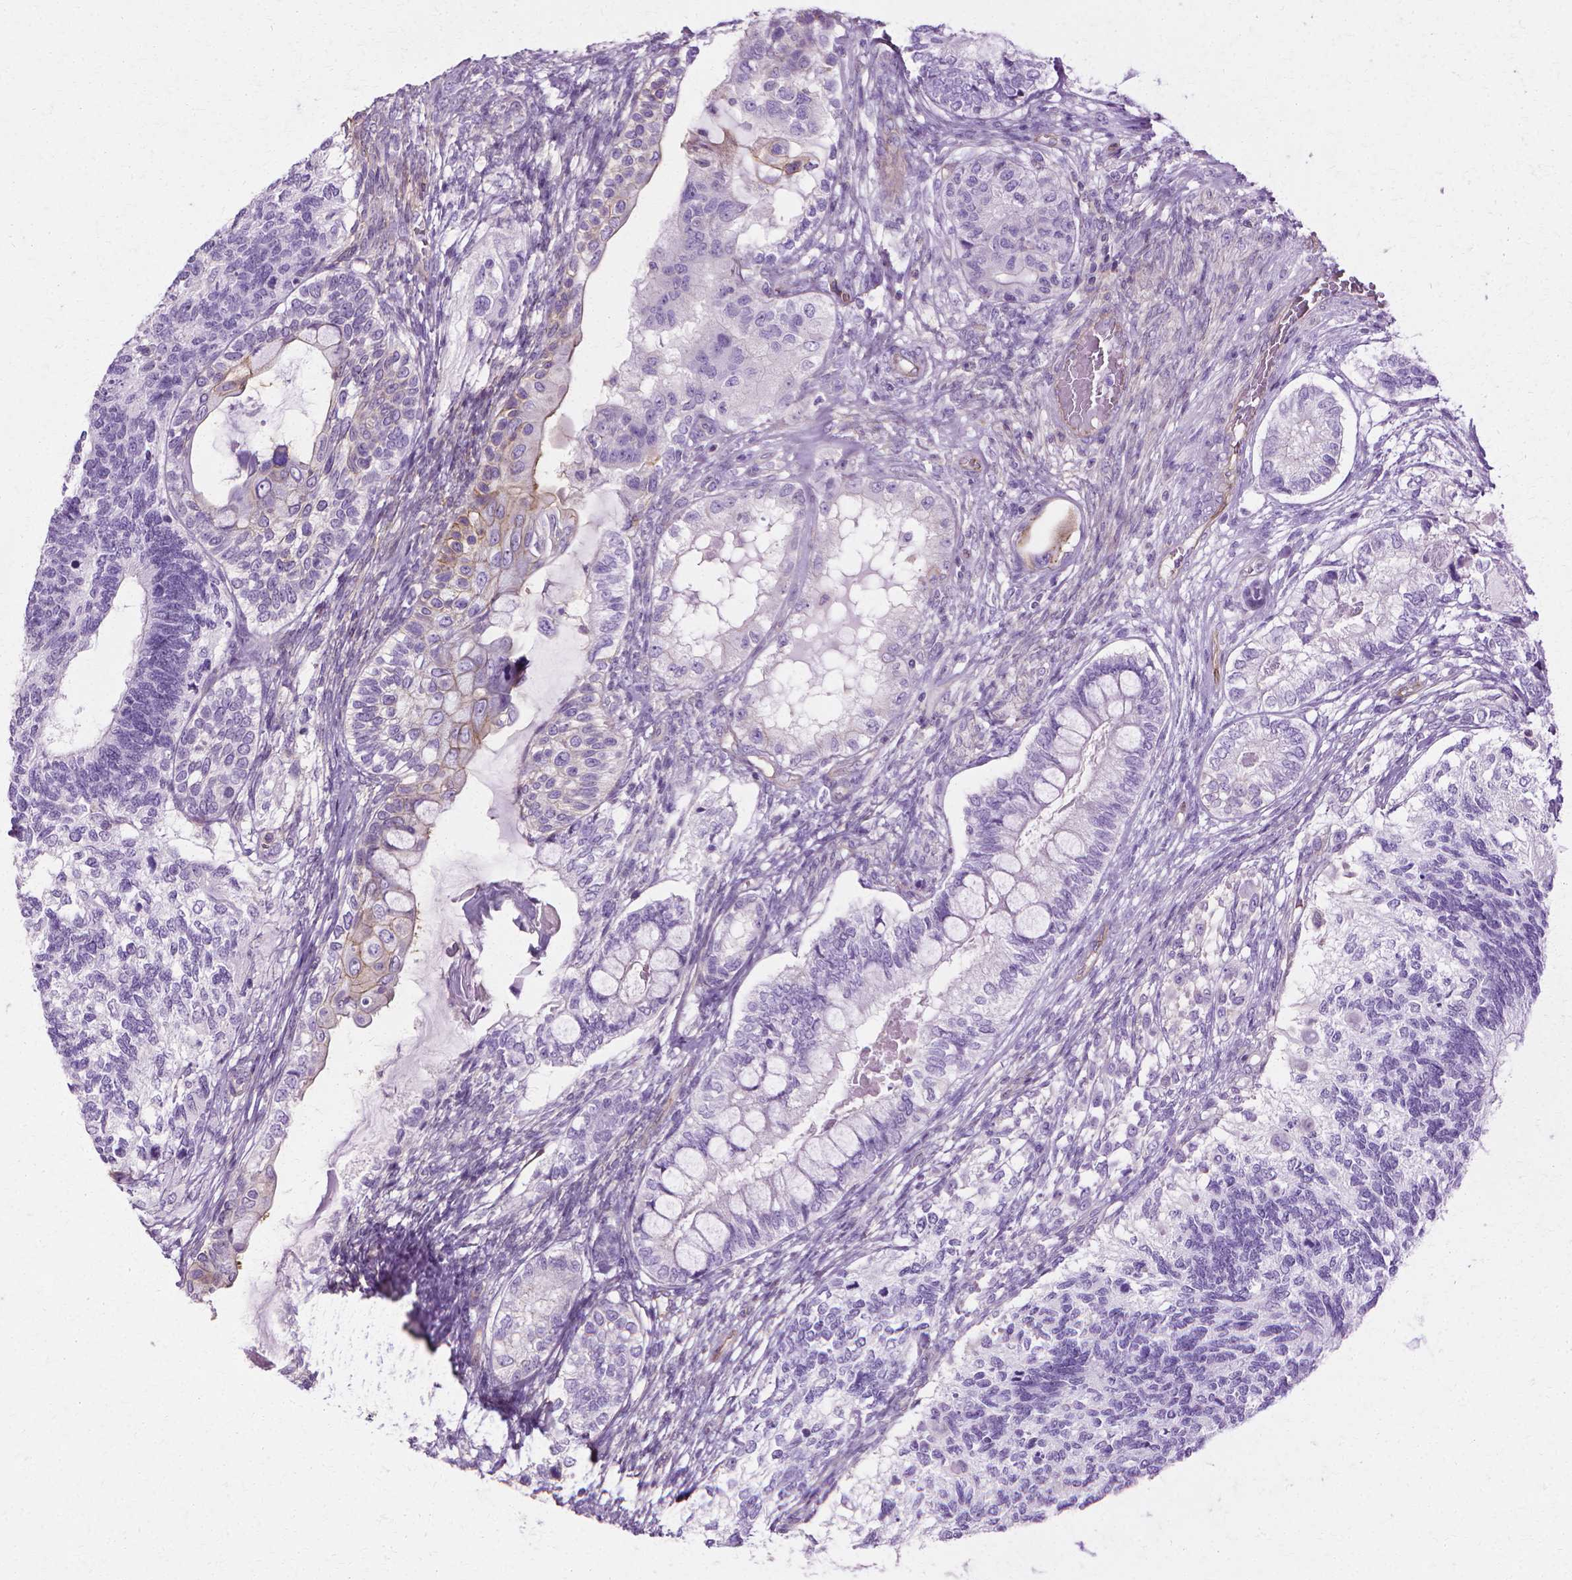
{"staining": {"intensity": "negative", "quantity": "none", "location": "none"}, "tissue": "testis cancer", "cell_type": "Tumor cells", "image_type": "cancer", "snomed": [{"axis": "morphology", "description": "Seminoma, NOS"}, {"axis": "morphology", "description": "Carcinoma, Embryonal, NOS"}, {"axis": "topography", "description": "Testis"}], "caption": "DAB immunohistochemical staining of human embryonal carcinoma (testis) exhibits no significant positivity in tumor cells.", "gene": "CFAP157", "patient": {"sex": "male", "age": 41}}